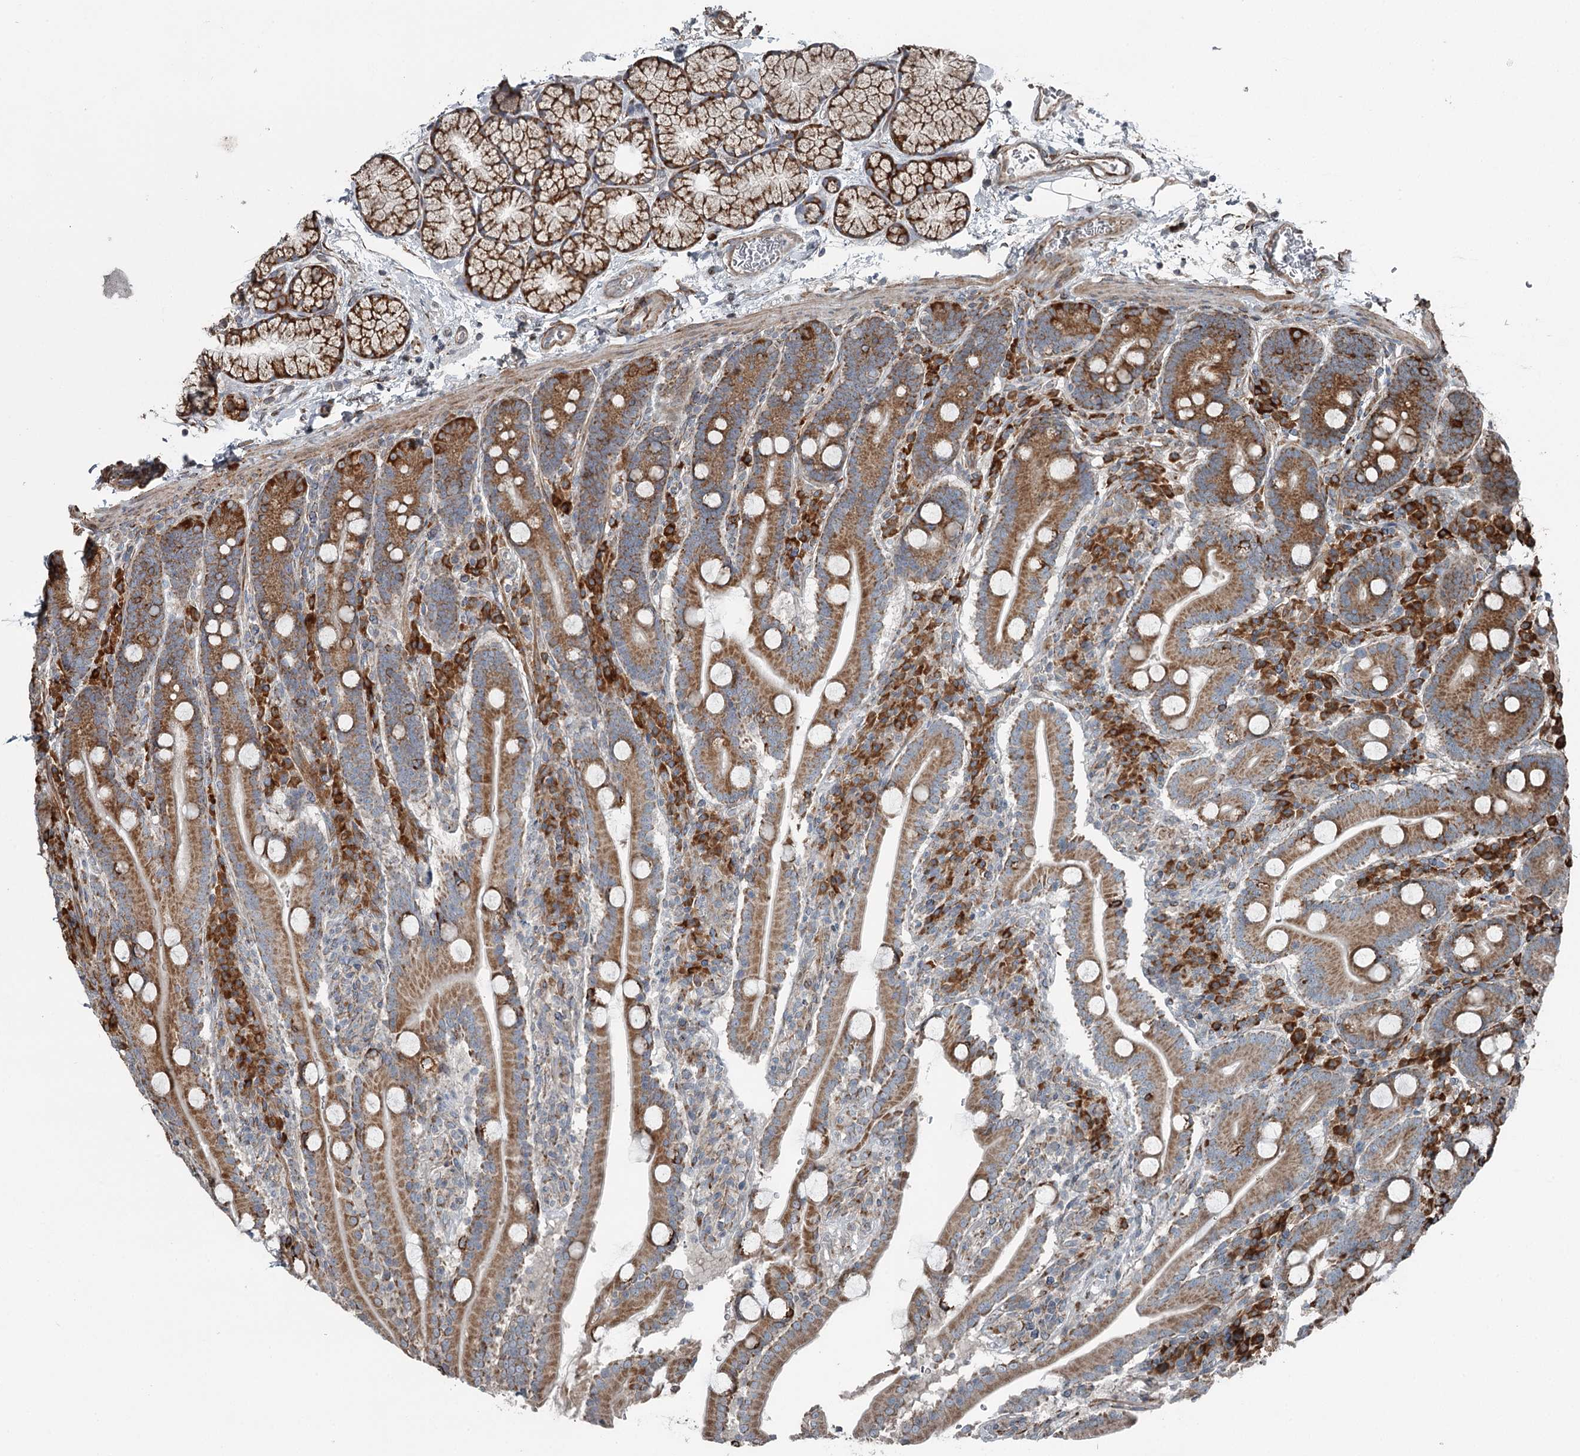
{"staining": {"intensity": "strong", "quantity": ">75%", "location": "cytoplasmic/membranous"}, "tissue": "duodenum", "cell_type": "Glandular cells", "image_type": "normal", "snomed": [{"axis": "morphology", "description": "Normal tissue, NOS"}, {"axis": "topography", "description": "Duodenum"}], "caption": "Protein staining of unremarkable duodenum exhibits strong cytoplasmic/membranous positivity in approximately >75% of glandular cells. Immunohistochemistry (ihc) stains the protein of interest in brown and the nuclei are stained blue.", "gene": "RASSF8", "patient": {"sex": "male", "age": 35}}